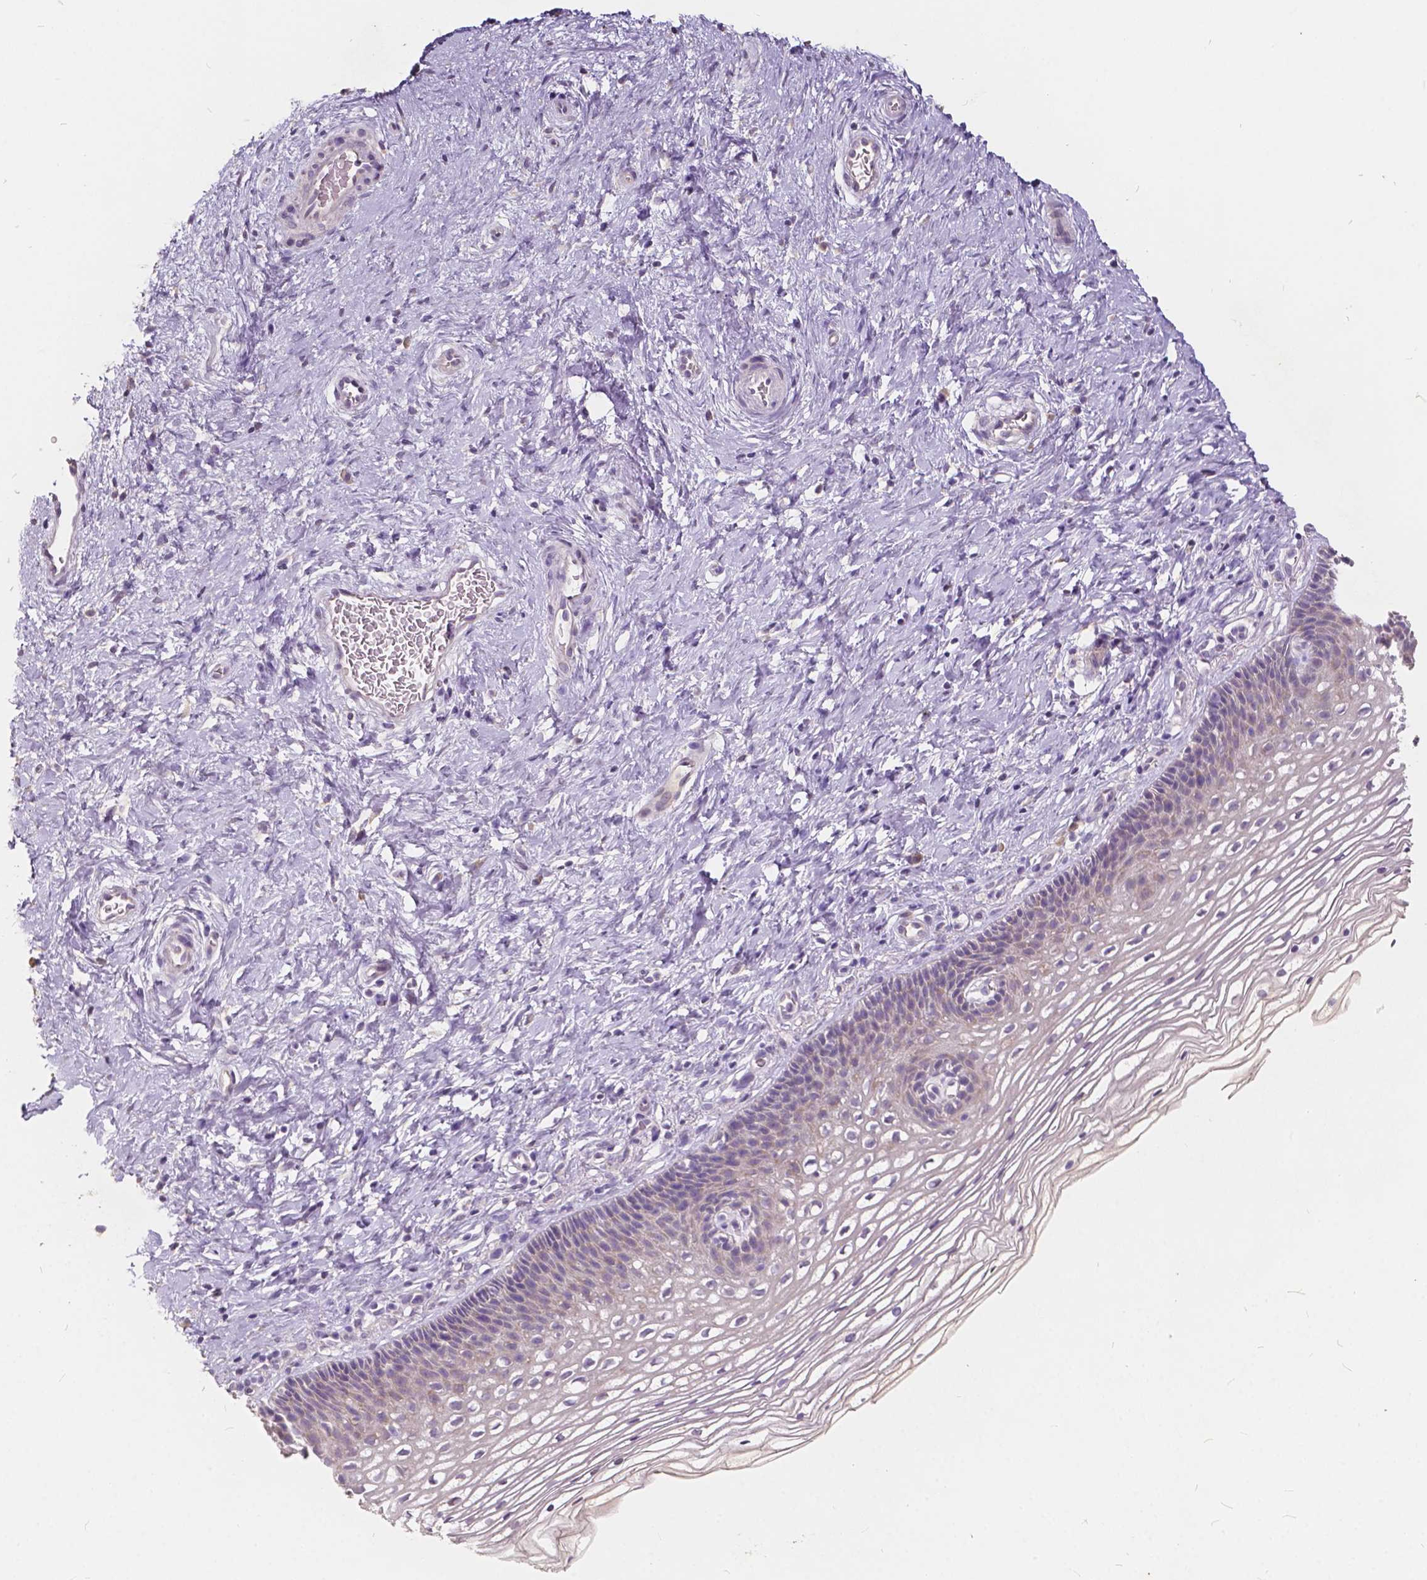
{"staining": {"intensity": "negative", "quantity": "none", "location": "none"}, "tissue": "cervix", "cell_type": "Glandular cells", "image_type": "normal", "snomed": [{"axis": "morphology", "description": "Normal tissue, NOS"}, {"axis": "topography", "description": "Cervix"}], "caption": "Immunohistochemistry of benign cervix exhibits no staining in glandular cells.", "gene": "SLC7A8", "patient": {"sex": "female", "age": 34}}